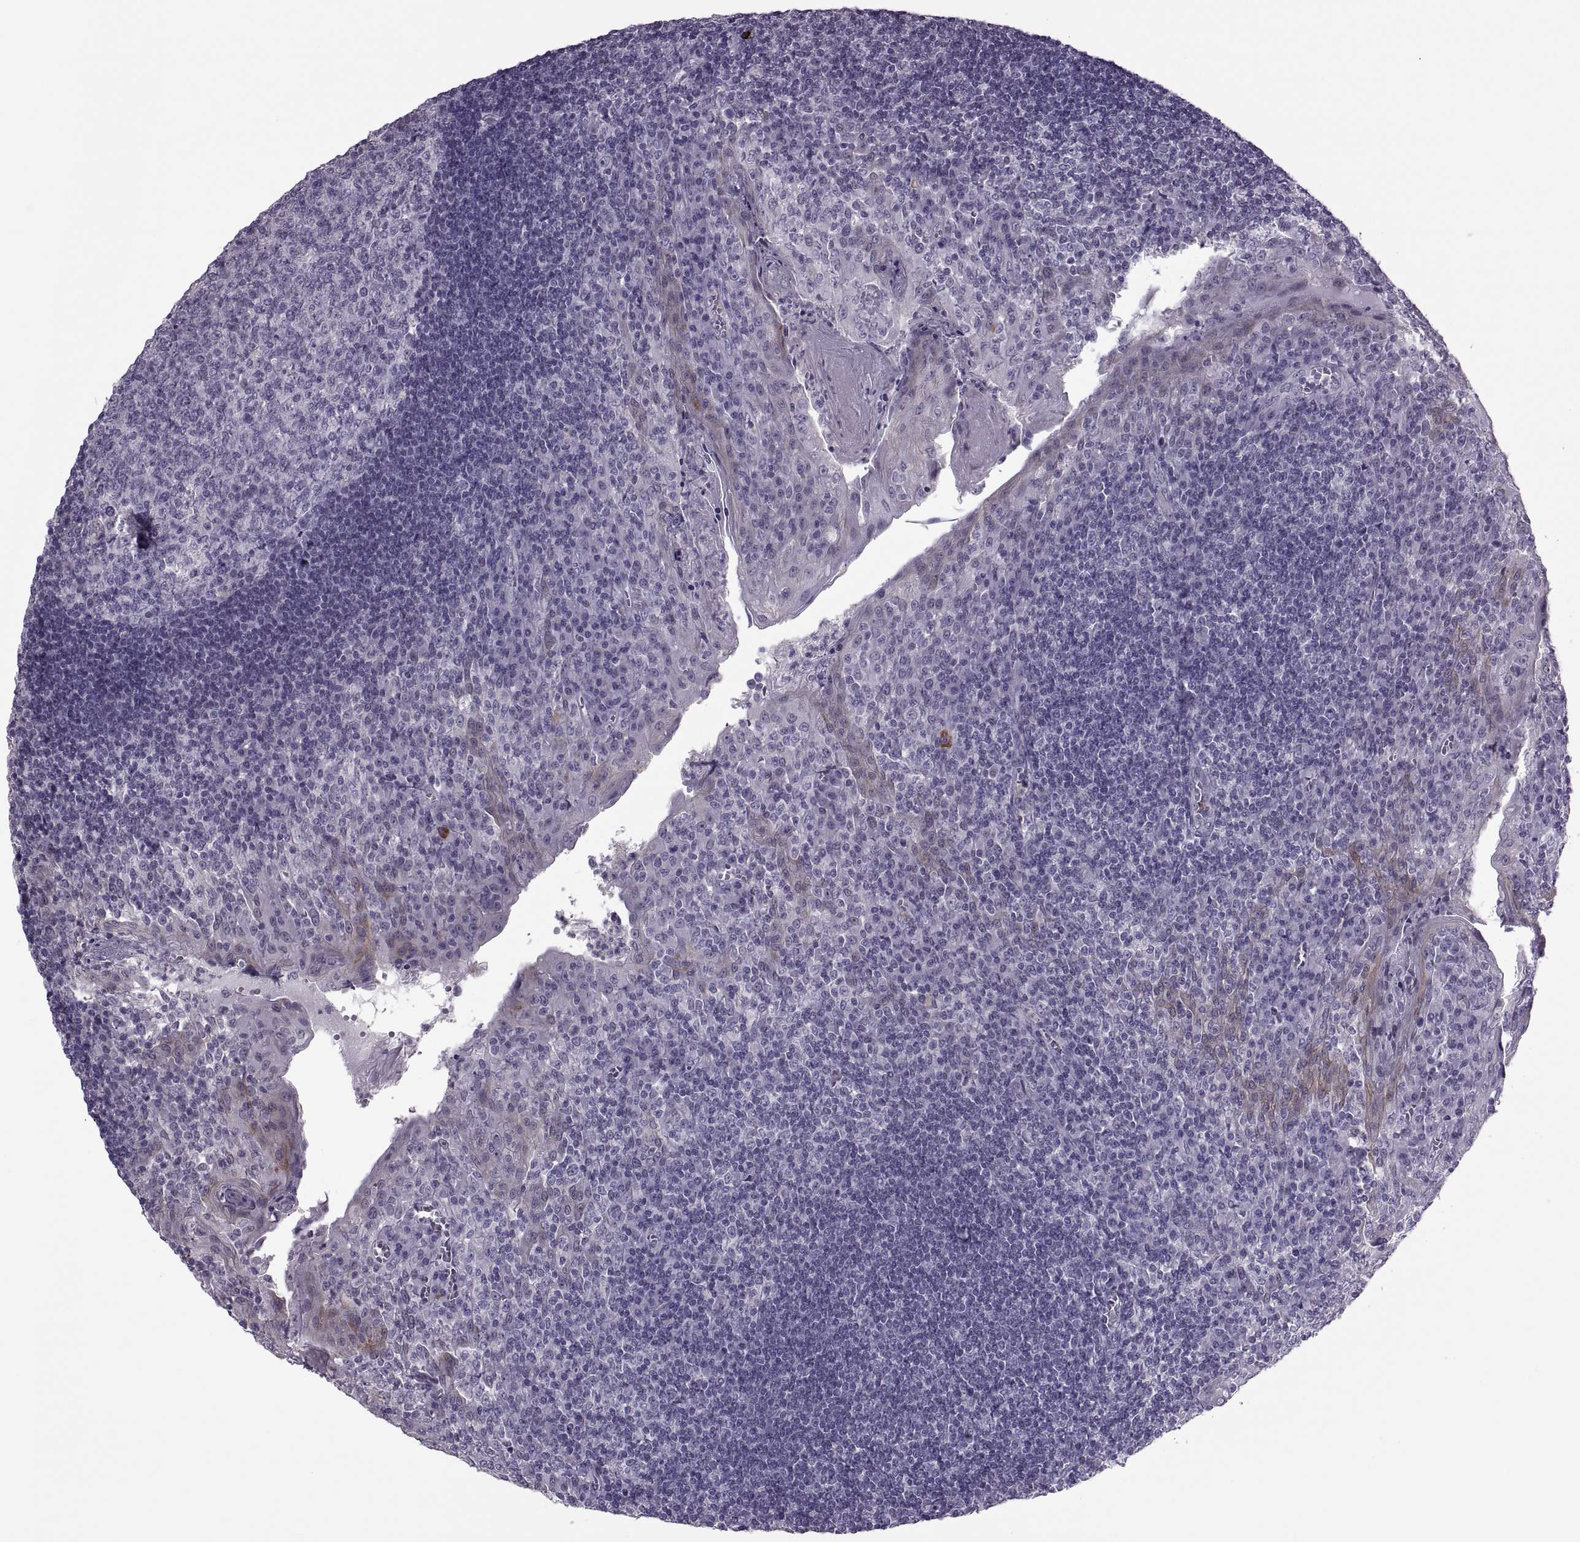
{"staining": {"intensity": "negative", "quantity": "none", "location": "none"}, "tissue": "tonsil", "cell_type": "Germinal center cells", "image_type": "normal", "snomed": [{"axis": "morphology", "description": "Normal tissue, NOS"}, {"axis": "topography", "description": "Tonsil"}], "caption": "Immunohistochemistry (IHC) histopathology image of unremarkable human tonsil stained for a protein (brown), which shows no positivity in germinal center cells.", "gene": "ODF3", "patient": {"sex": "female", "age": 12}}